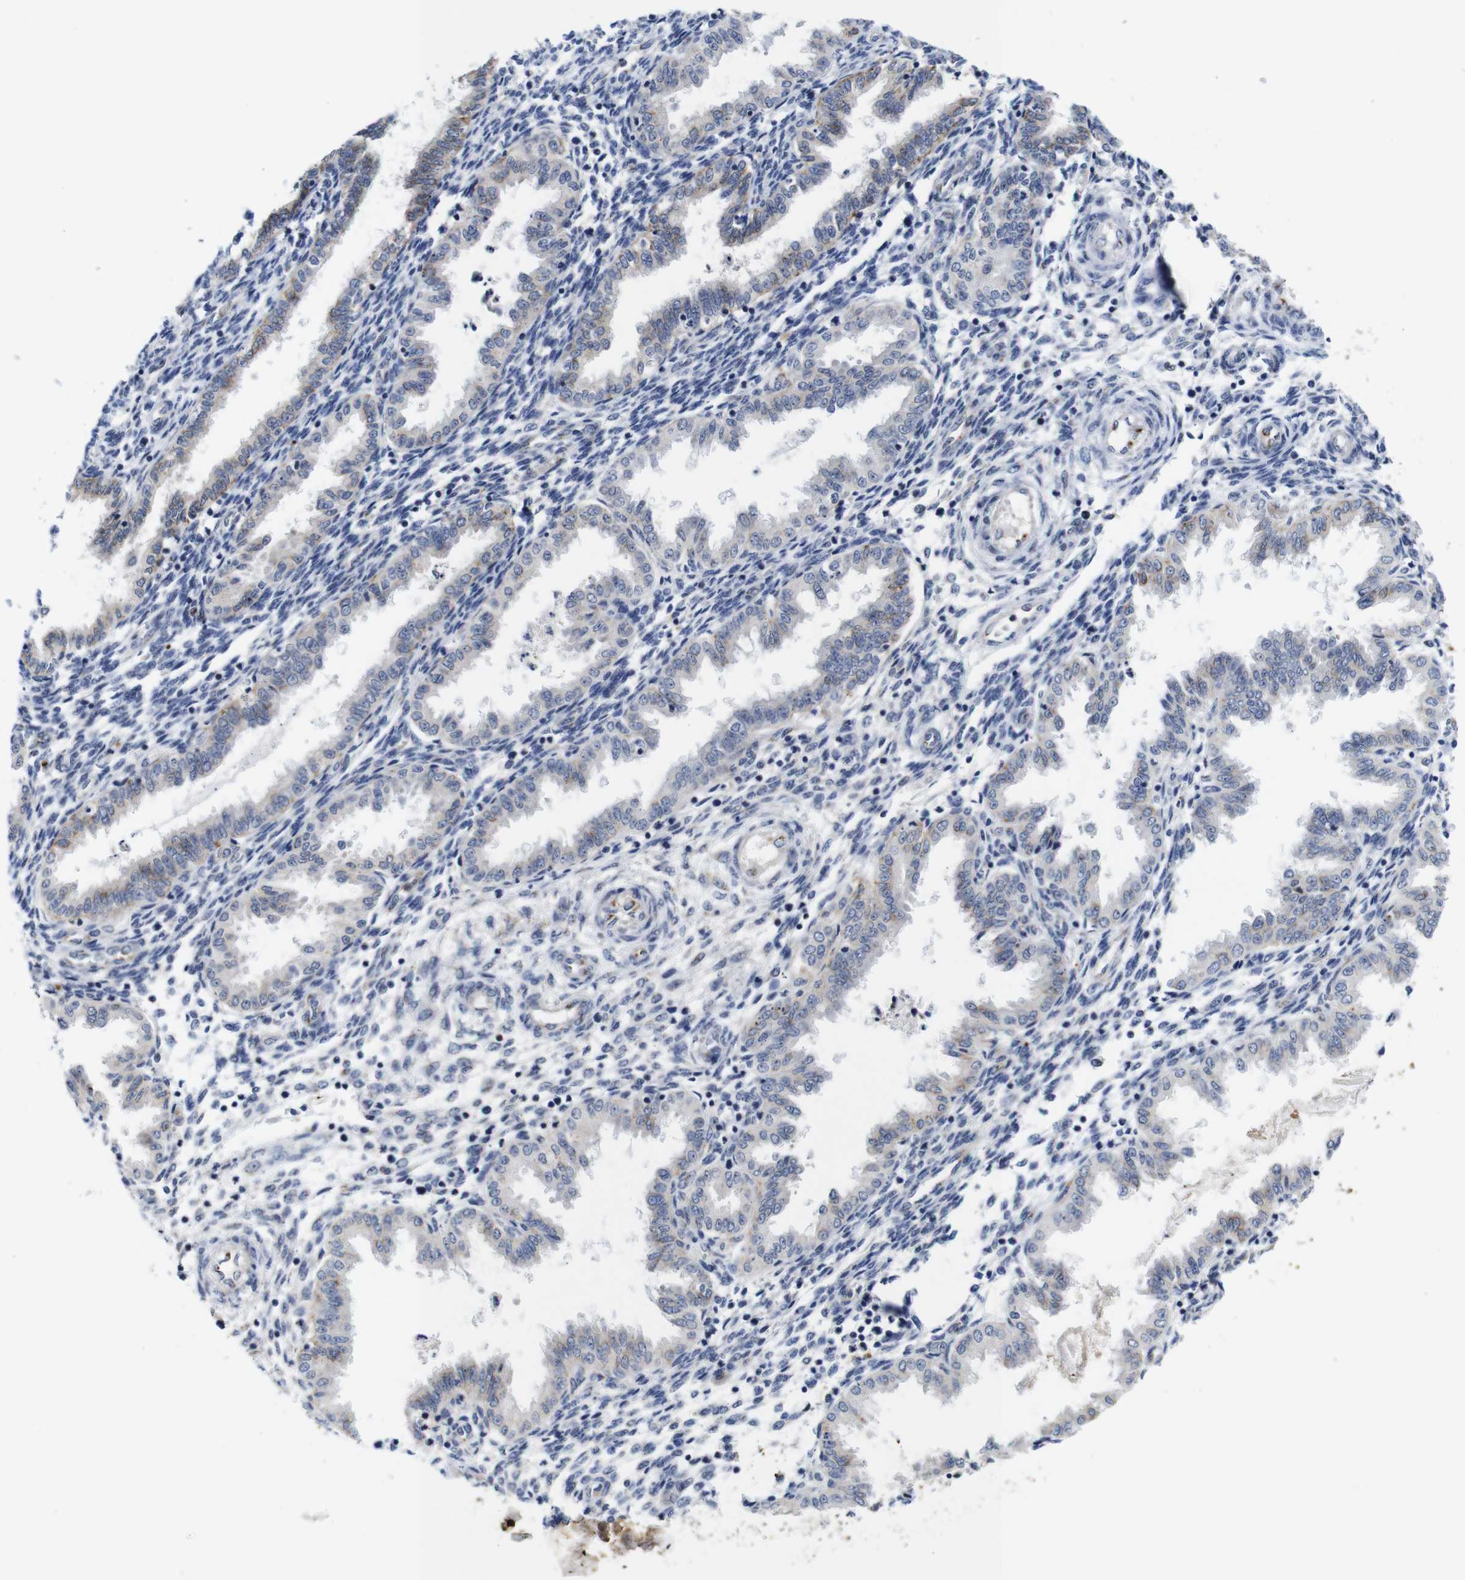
{"staining": {"intensity": "negative", "quantity": "none", "location": "none"}, "tissue": "endometrium", "cell_type": "Cells in endometrial stroma", "image_type": "normal", "snomed": [{"axis": "morphology", "description": "Normal tissue, NOS"}, {"axis": "topography", "description": "Endometrium"}], "caption": "Immunohistochemical staining of benign human endometrium displays no significant expression in cells in endometrial stroma. The staining was performed using DAB (3,3'-diaminobenzidine) to visualize the protein expression in brown, while the nuclei were stained in blue with hematoxylin (Magnification: 20x).", "gene": "FURIN", "patient": {"sex": "female", "age": 33}}